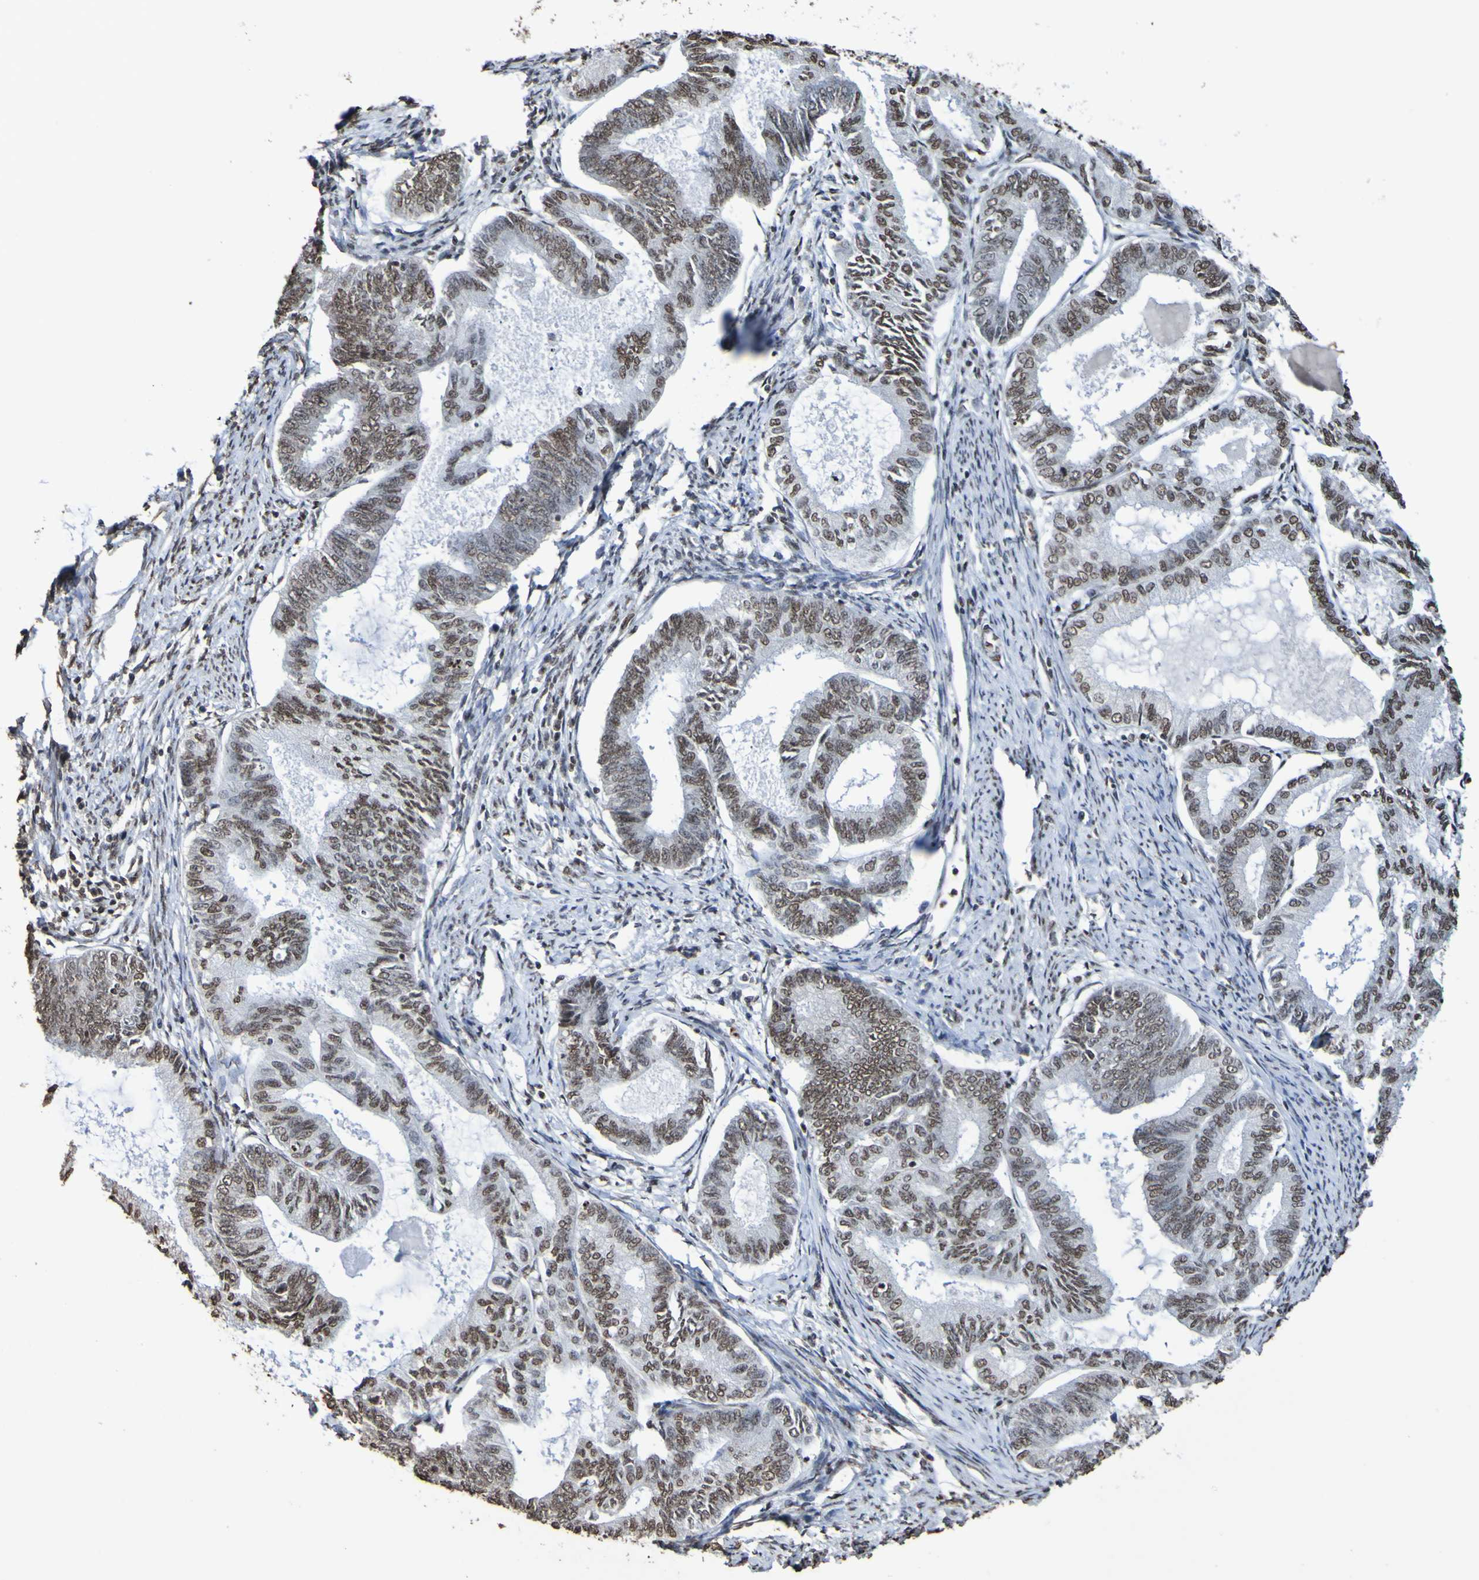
{"staining": {"intensity": "weak", "quantity": ">75%", "location": "nuclear"}, "tissue": "endometrial cancer", "cell_type": "Tumor cells", "image_type": "cancer", "snomed": [{"axis": "morphology", "description": "Adenocarcinoma, NOS"}, {"axis": "topography", "description": "Endometrium"}], "caption": "Weak nuclear expression is present in about >75% of tumor cells in adenocarcinoma (endometrial).", "gene": "GFI1", "patient": {"sex": "female", "age": 86}}